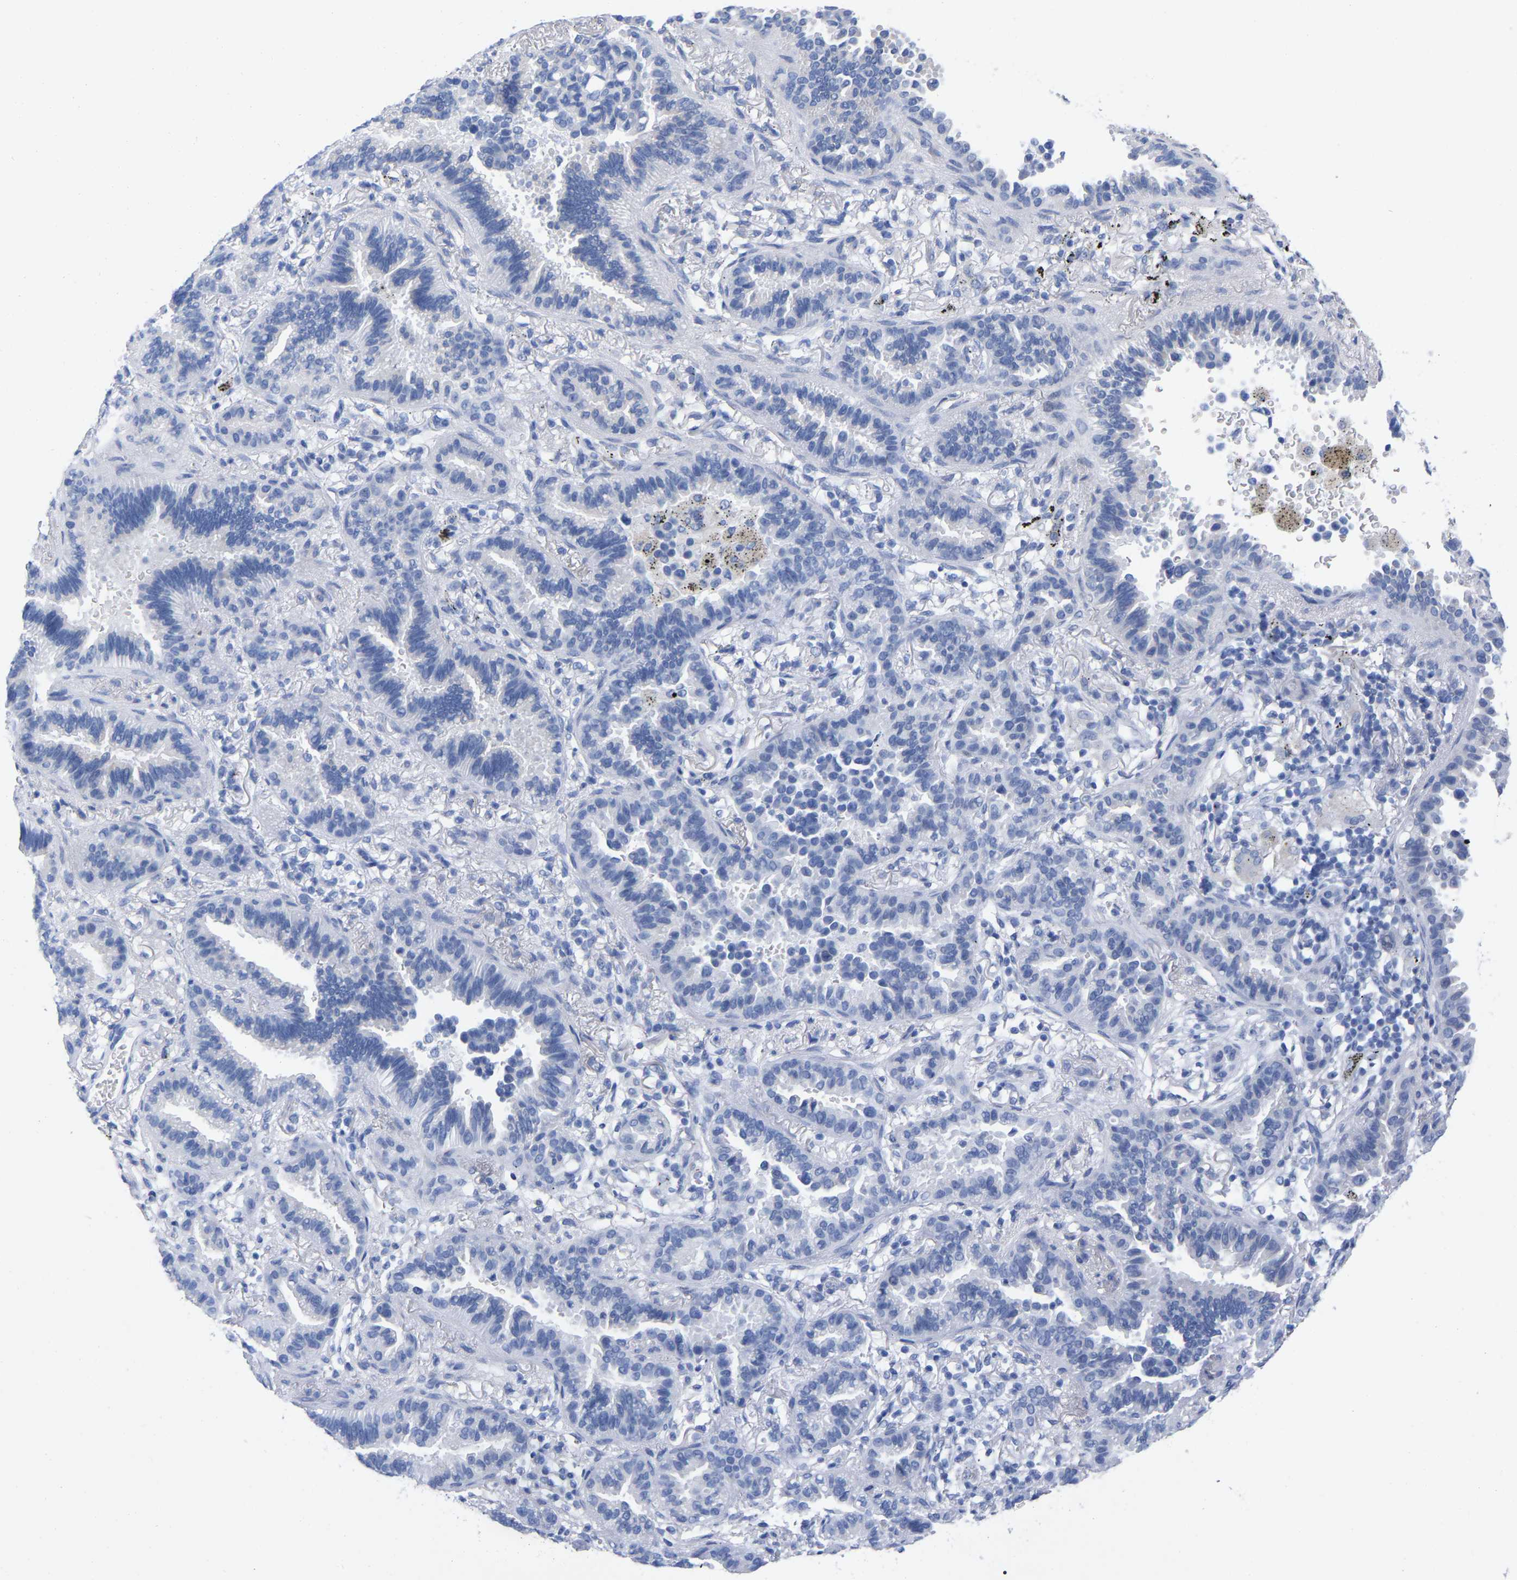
{"staining": {"intensity": "negative", "quantity": "none", "location": "none"}, "tissue": "lung cancer", "cell_type": "Tumor cells", "image_type": "cancer", "snomed": [{"axis": "morphology", "description": "Normal tissue, NOS"}, {"axis": "morphology", "description": "Adenocarcinoma, NOS"}, {"axis": "topography", "description": "Lung"}], "caption": "Adenocarcinoma (lung) was stained to show a protein in brown. There is no significant expression in tumor cells. Nuclei are stained in blue.", "gene": "HAPLN1", "patient": {"sex": "male", "age": 59}}